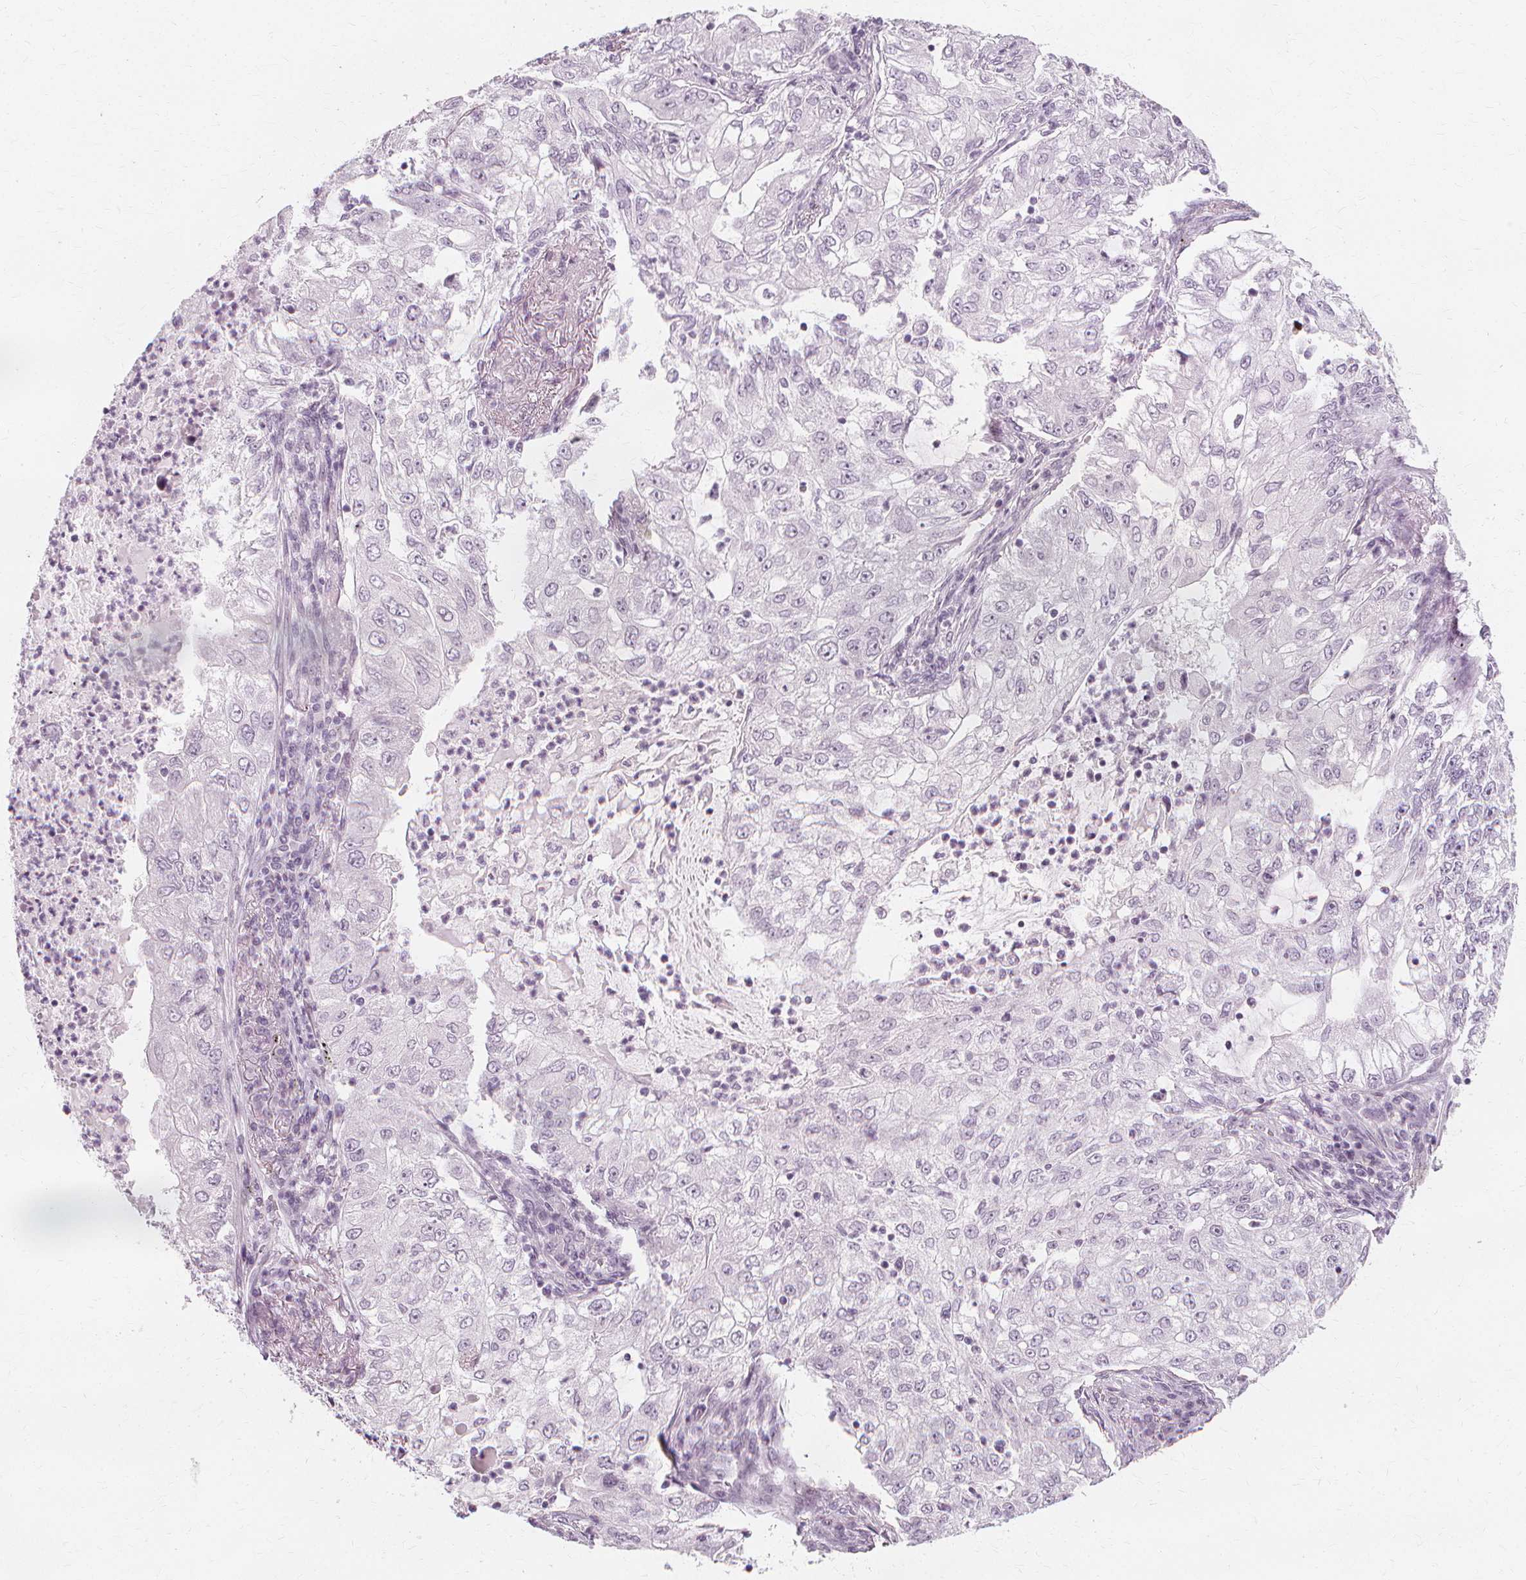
{"staining": {"intensity": "negative", "quantity": "none", "location": "none"}, "tissue": "lung cancer", "cell_type": "Tumor cells", "image_type": "cancer", "snomed": [{"axis": "morphology", "description": "Adenocarcinoma, NOS"}, {"axis": "topography", "description": "Lung"}], "caption": "IHC of human lung cancer reveals no staining in tumor cells.", "gene": "NXPE1", "patient": {"sex": "female", "age": 73}}